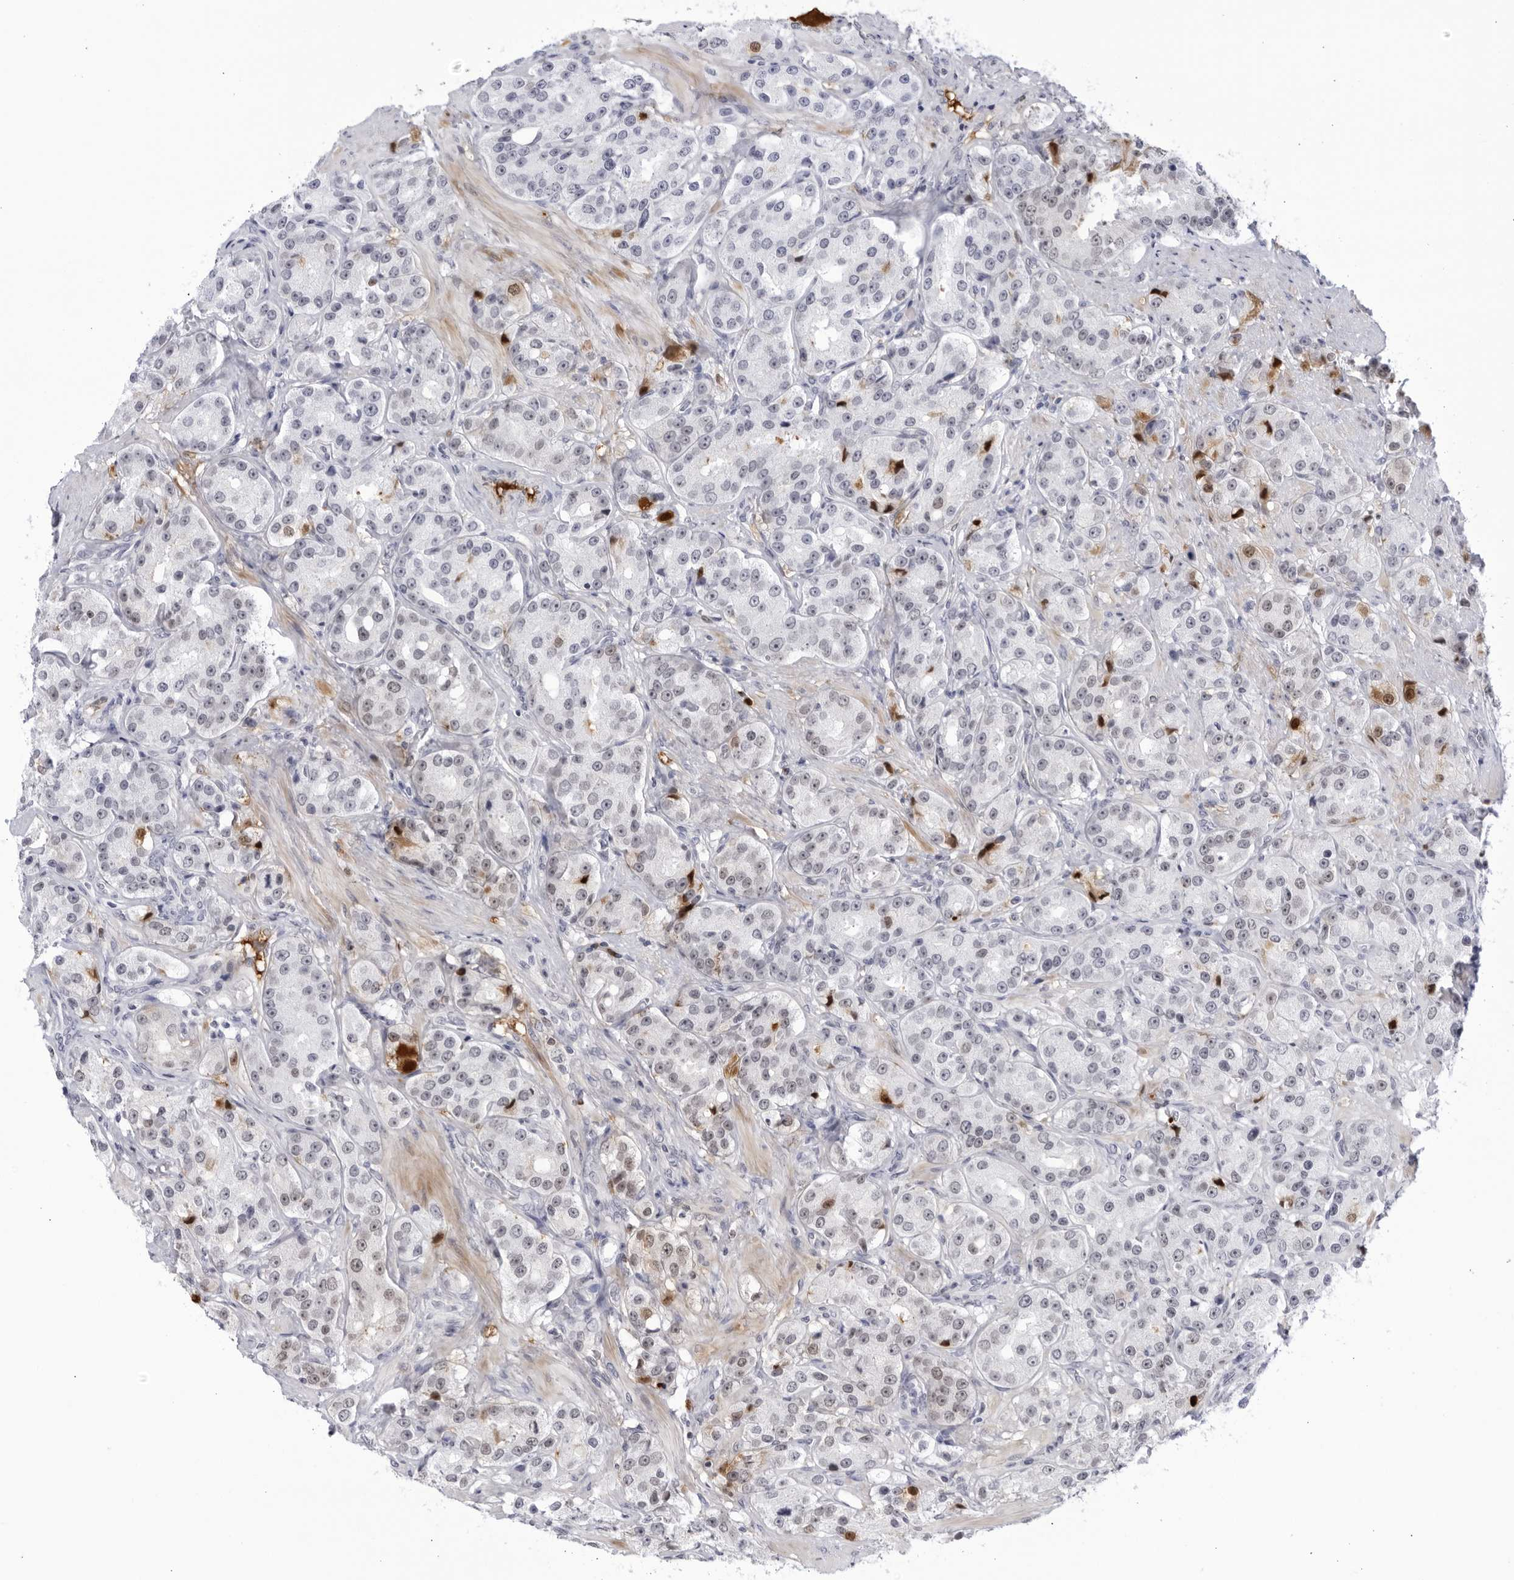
{"staining": {"intensity": "moderate", "quantity": "<25%", "location": "cytoplasmic/membranous,nuclear"}, "tissue": "prostate cancer", "cell_type": "Tumor cells", "image_type": "cancer", "snomed": [{"axis": "morphology", "description": "Adenocarcinoma, High grade"}, {"axis": "topography", "description": "Prostate"}], "caption": "Immunohistochemical staining of prostate high-grade adenocarcinoma demonstrates low levels of moderate cytoplasmic/membranous and nuclear staining in approximately <25% of tumor cells.", "gene": "CNBD1", "patient": {"sex": "male", "age": 60}}